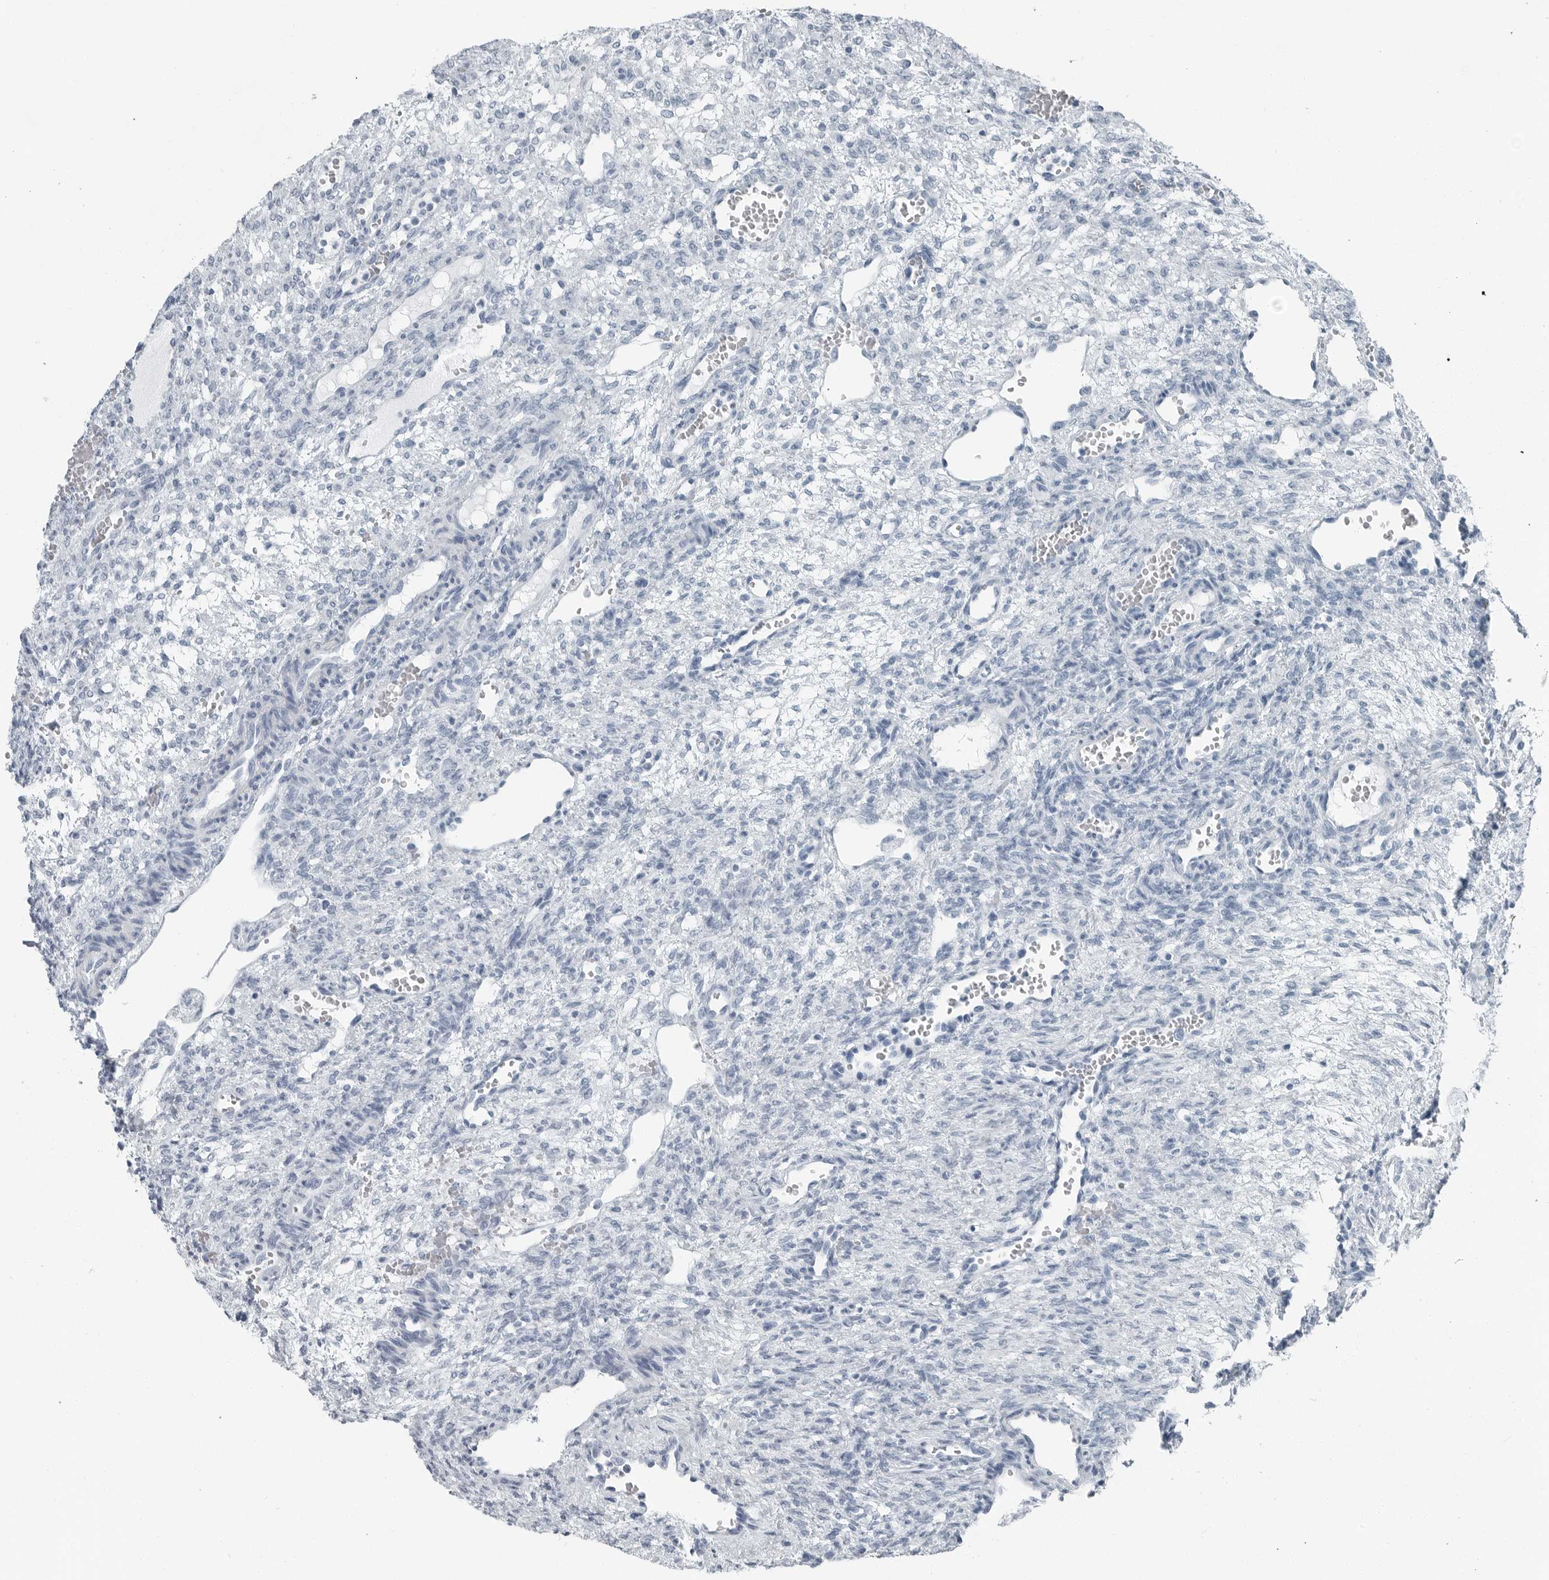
{"staining": {"intensity": "negative", "quantity": "none", "location": "none"}, "tissue": "ovary", "cell_type": "Ovarian stroma cells", "image_type": "normal", "snomed": [{"axis": "morphology", "description": "Normal tissue, NOS"}, {"axis": "topography", "description": "Ovary"}], "caption": "A high-resolution image shows immunohistochemistry staining of normal ovary, which shows no significant expression in ovarian stroma cells.", "gene": "FABP6", "patient": {"sex": "female", "age": 34}}